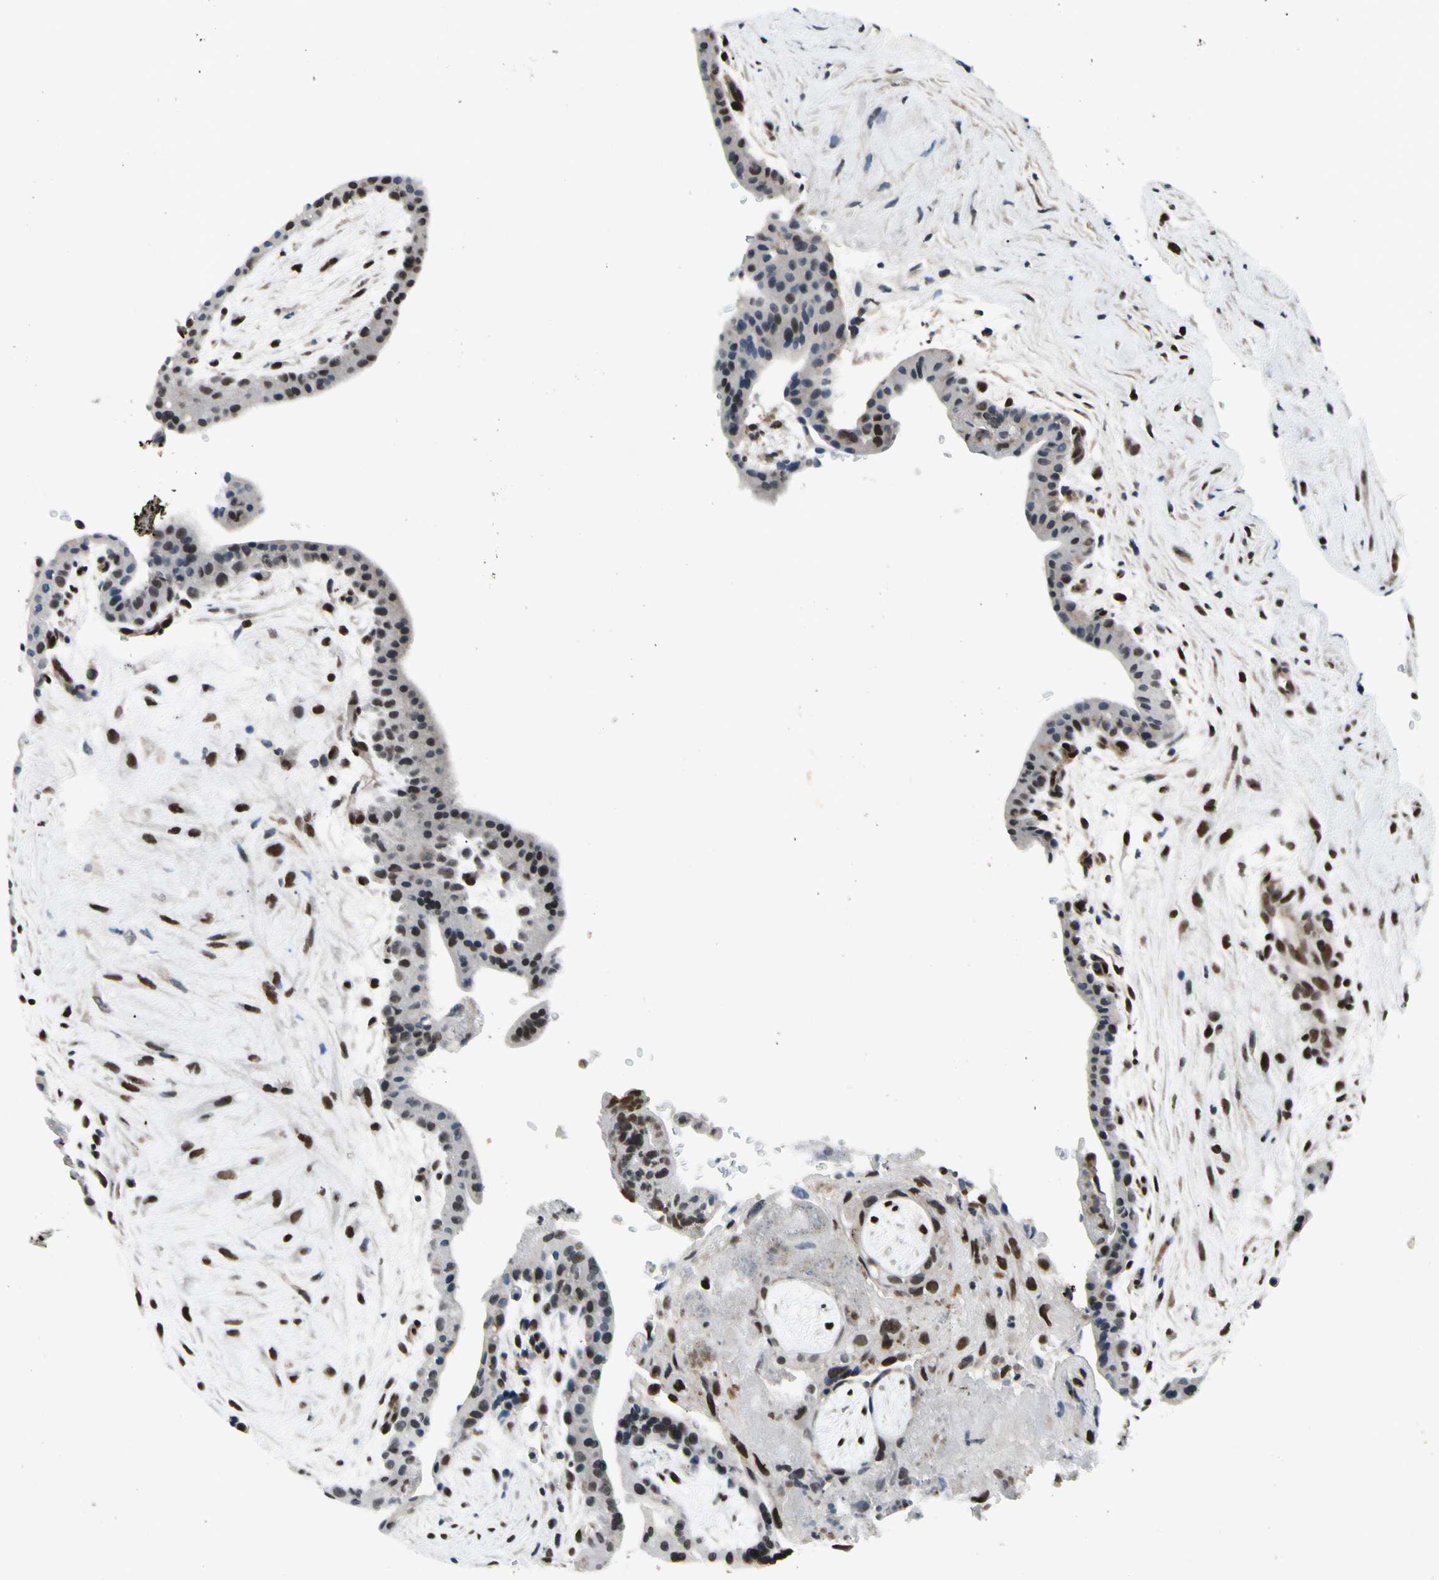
{"staining": {"intensity": "moderate", "quantity": "25%-75%", "location": "cytoplasmic/membranous,nuclear"}, "tissue": "placenta", "cell_type": "Trophoblastic cells", "image_type": "normal", "snomed": [{"axis": "morphology", "description": "Normal tissue, NOS"}, {"axis": "topography", "description": "Placenta"}], "caption": "Protein expression analysis of benign placenta demonstrates moderate cytoplasmic/membranous,nuclear positivity in approximately 25%-75% of trophoblastic cells.", "gene": "RECQL", "patient": {"sex": "female", "age": 35}}